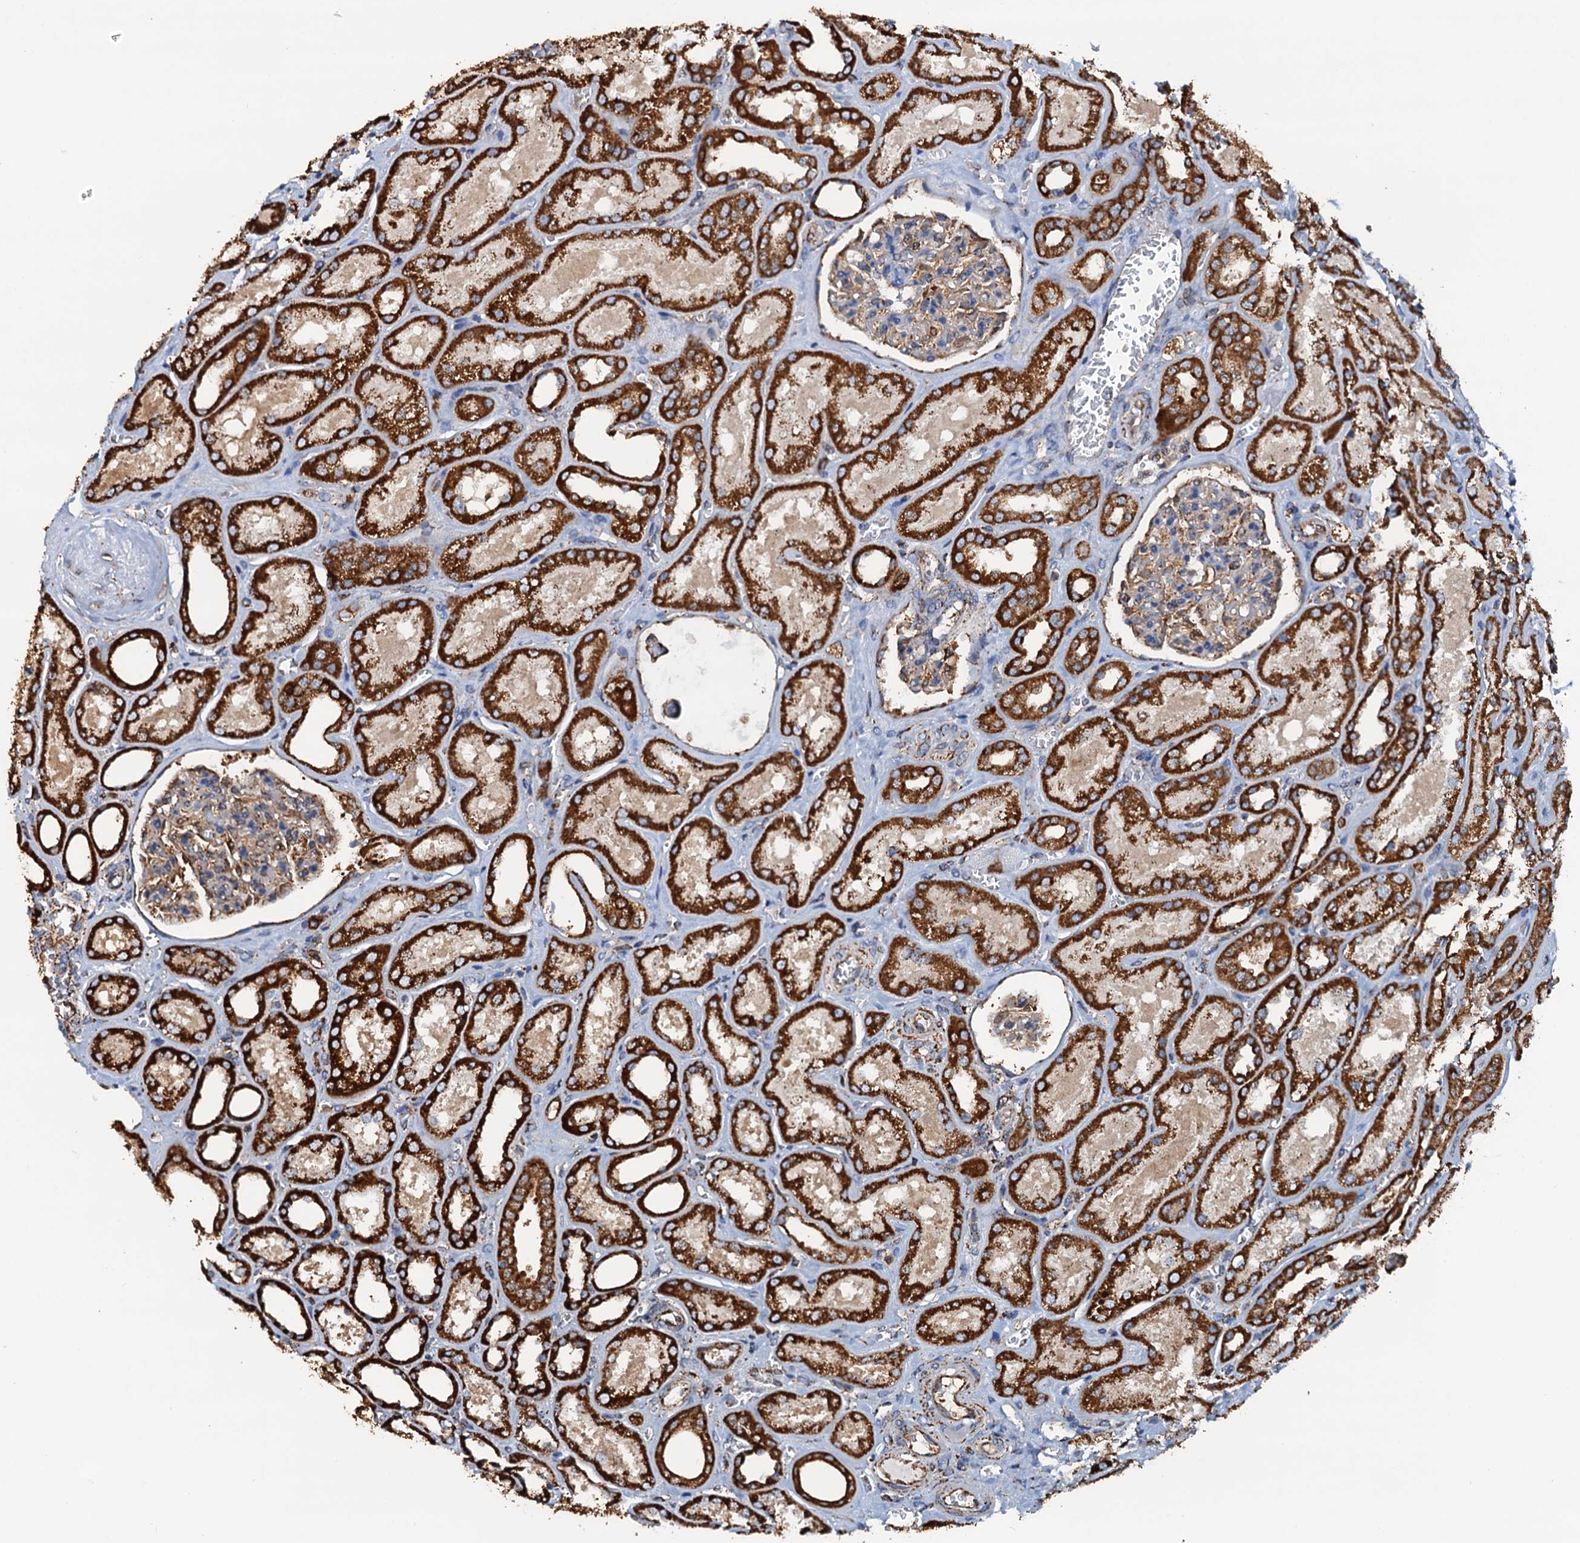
{"staining": {"intensity": "moderate", "quantity": "<25%", "location": "cytoplasmic/membranous"}, "tissue": "kidney", "cell_type": "Cells in glomeruli", "image_type": "normal", "snomed": [{"axis": "morphology", "description": "Normal tissue, NOS"}, {"axis": "morphology", "description": "Adenocarcinoma, NOS"}, {"axis": "topography", "description": "Kidney"}], "caption": "Kidney stained for a protein shows moderate cytoplasmic/membranous positivity in cells in glomeruli. The protein is shown in brown color, while the nuclei are stained blue.", "gene": "AAGAB", "patient": {"sex": "female", "age": 68}}